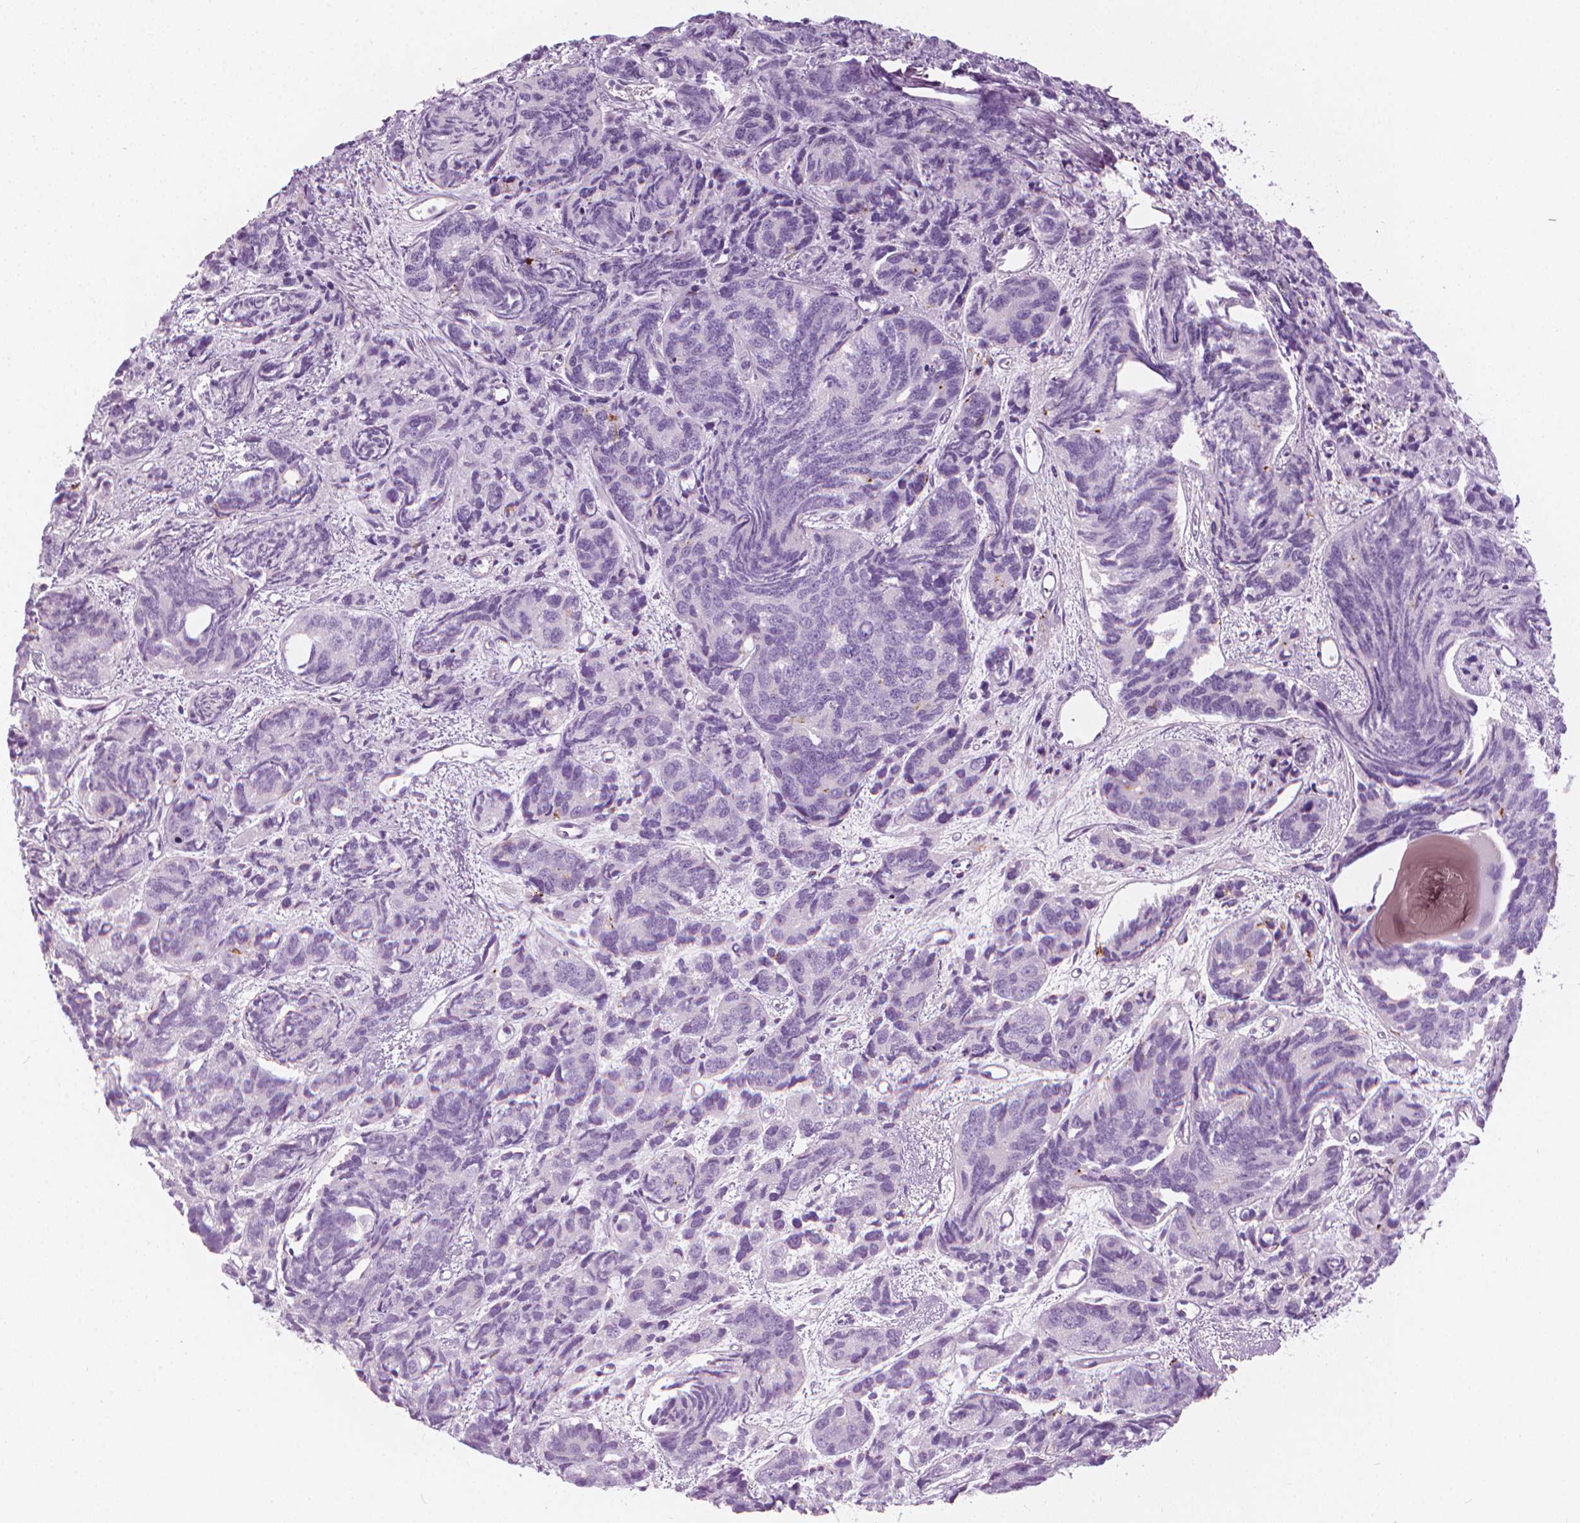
{"staining": {"intensity": "negative", "quantity": "none", "location": "none"}, "tissue": "prostate cancer", "cell_type": "Tumor cells", "image_type": "cancer", "snomed": [{"axis": "morphology", "description": "Adenocarcinoma, High grade"}, {"axis": "topography", "description": "Prostate"}], "caption": "This is an IHC image of human prostate cancer (adenocarcinoma (high-grade)). There is no expression in tumor cells.", "gene": "SCG3", "patient": {"sex": "male", "age": 77}}